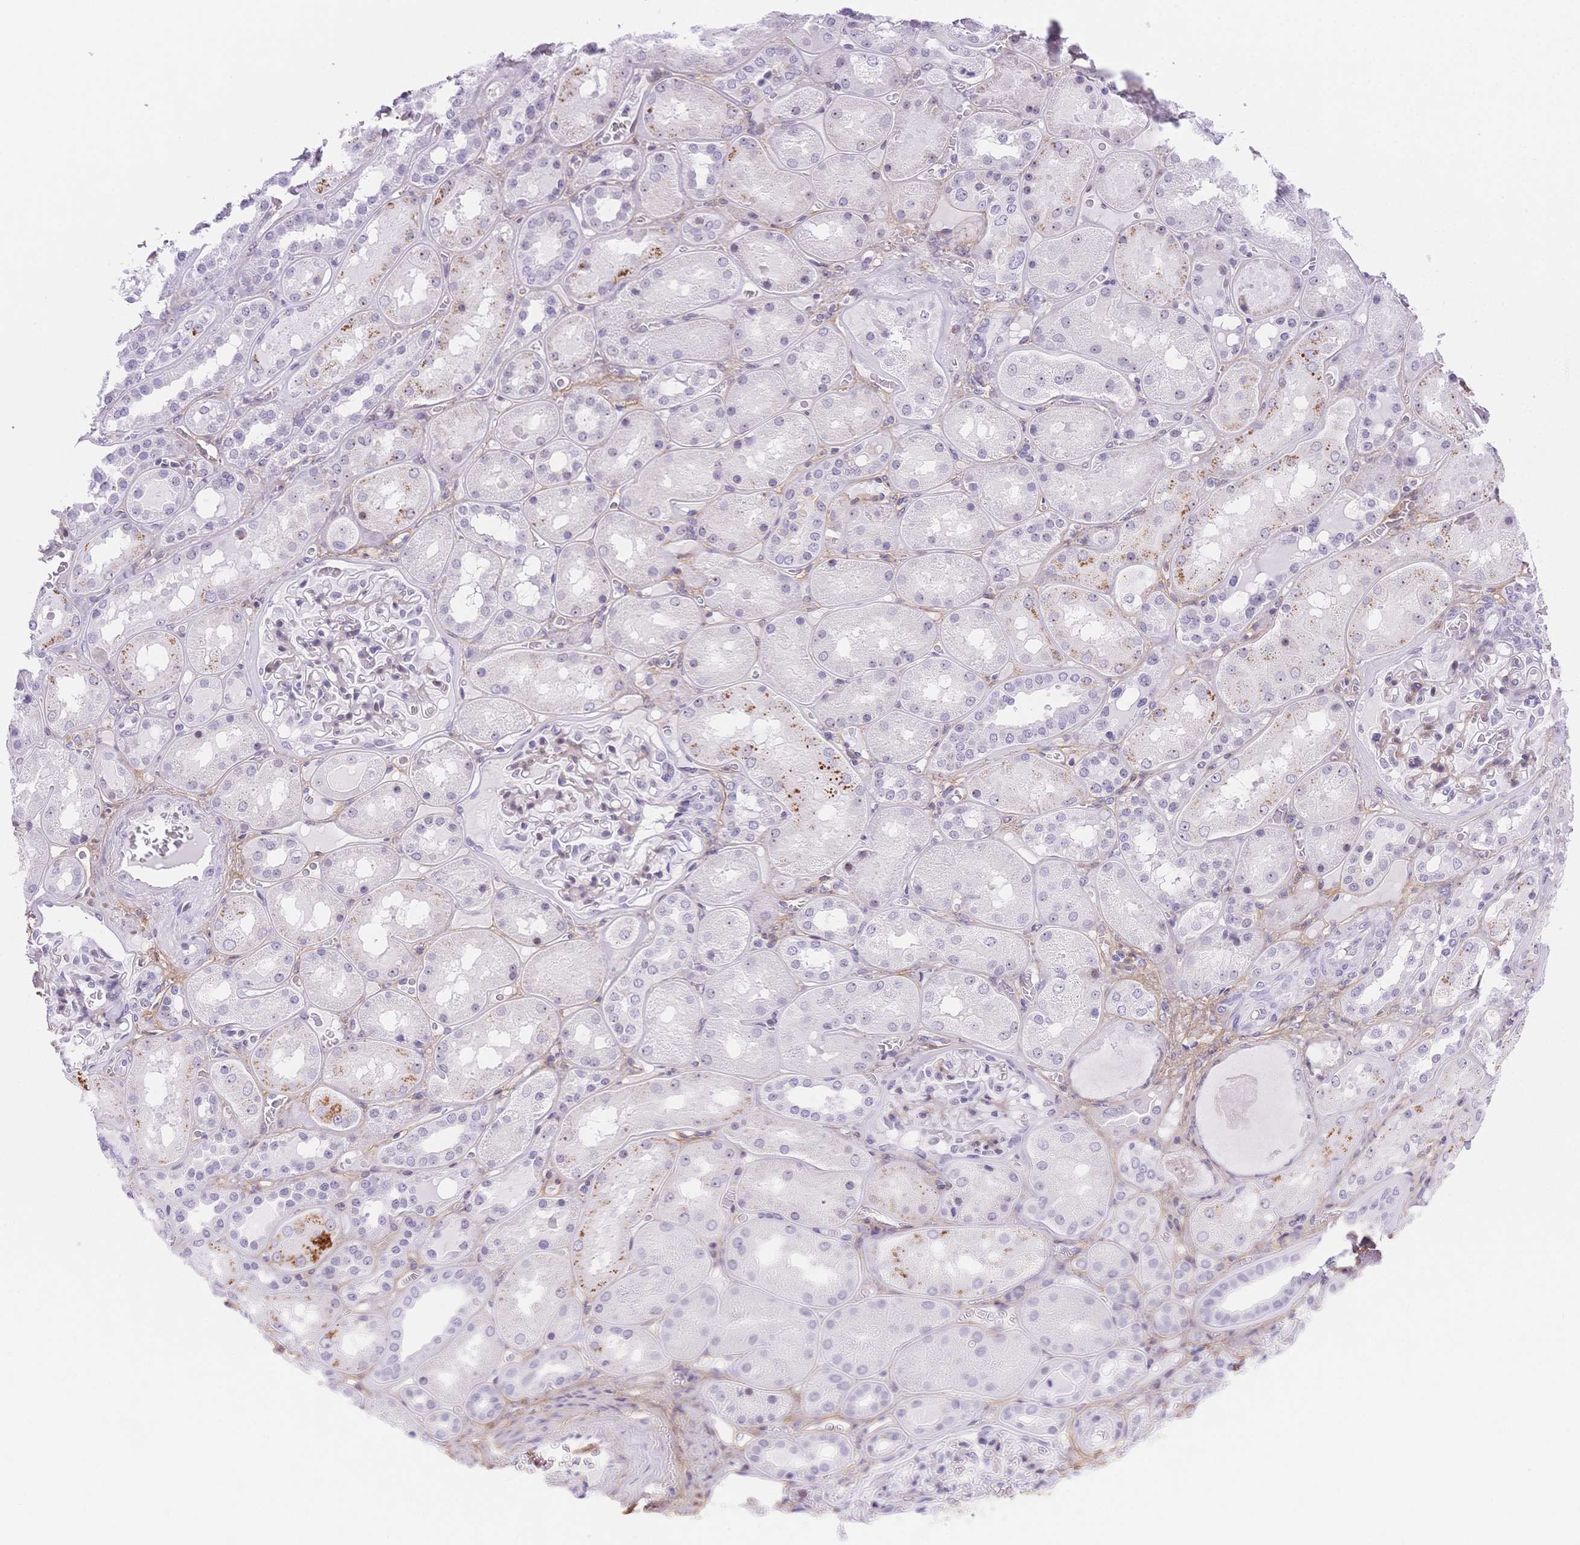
{"staining": {"intensity": "negative", "quantity": "none", "location": "none"}, "tissue": "kidney", "cell_type": "Cells in glomeruli", "image_type": "normal", "snomed": [{"axis": "morphology", "description": "Normal tissue, NOS"}, {"axis": "topography", "description": "Kidney"}], "caption": "Immunohistochemistry photomicrograph of unremarkable human kidney stained for a protein (brown), which exhibits no positivity in cells in glomeruli.", "gene": "PDZD2", "patient": {"sex": "male", "age": 73}}